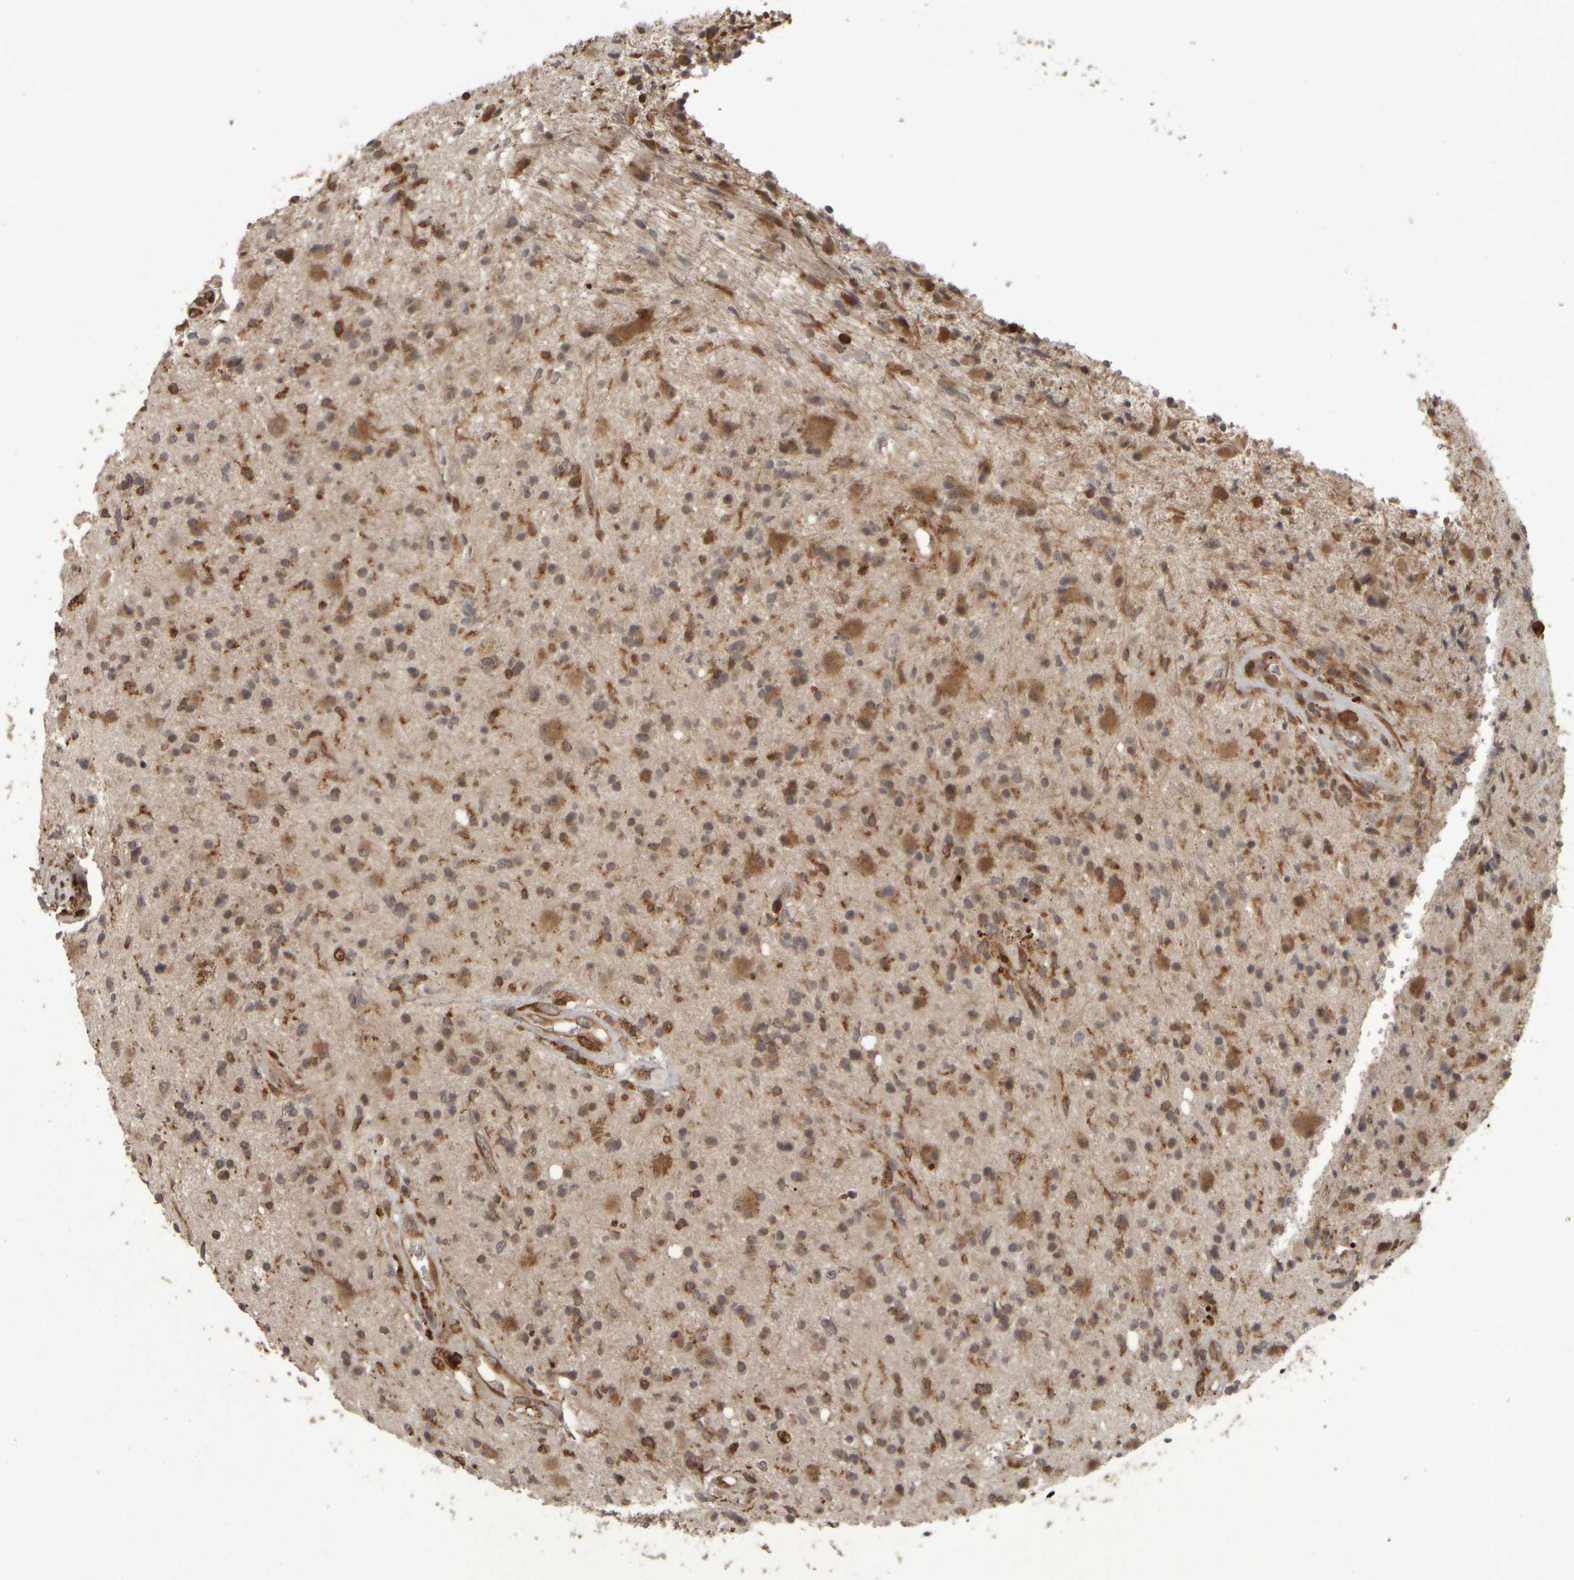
{"staining": {"intensity": "moderate", "quantity": ">75%", "location": "cytoplasmic/membranous"}, "tissue": "glioma", "cell_type": "Tumor cells", "image_type": "cancer", "snomed": [{"axis": "morphology", "description": "Glioma, malignant, High grade"}, {"axis": "topography", "description": "Brain"}], "caption": "Immunohistochemistry (IHC) staining of malignant glioma (high-grade), which exhibits medium levels of moderate cytoplasmic/membranous staining in approximately >75% of tumor cells indicating moderate cytoplasmic/membranous protein expression. The staining was performed using DAB (brown) for protein detection and nuclei were counterstained in hematoxylin (blue).", "gene": "AGBL3", "patient": {"sex": "male", "age": 33}}